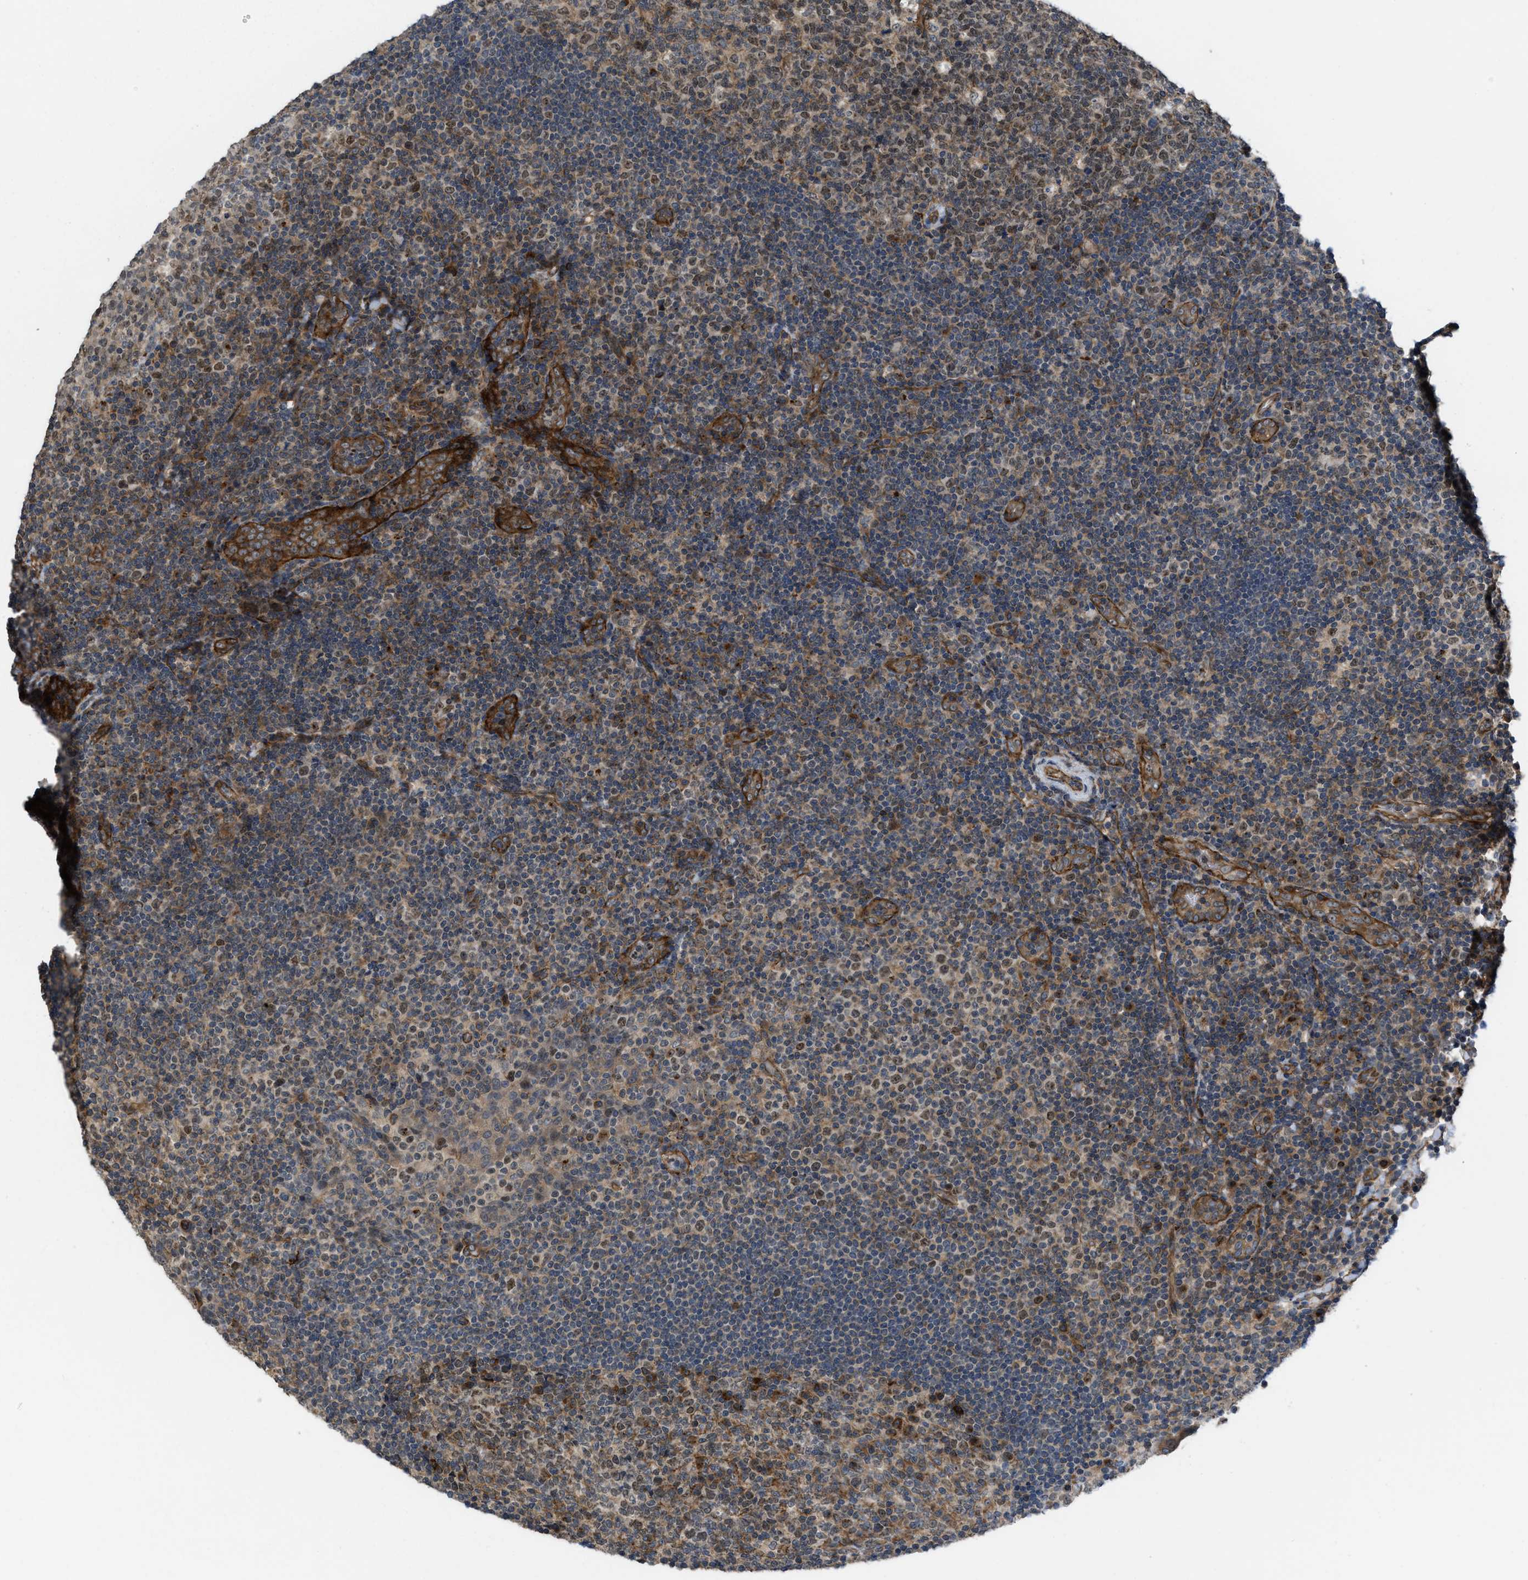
{"staining": {"intensity": "moderate", "quantity": ">75%", "location": "cytoplasmic/membranous,nuclear"}, "tissue": "tonsil", "cell_type": "Germinal center cells", "image_type": "normal", "snomed": [{"axis": "morphology", "description": "Normal tissue, NOS"}, {"axis": "topography", "description": "Tonsil"}], "caption": "A high-resolution micrograph shows immunohistochemistry staining of unremarkable tonsil, which shows moderate cytoplasmic/membranous,nuclear positivity in about >75% of germinal center cells.", "gene": "GPATCH2L", "patient": {"sex": "male", "age": 17}}